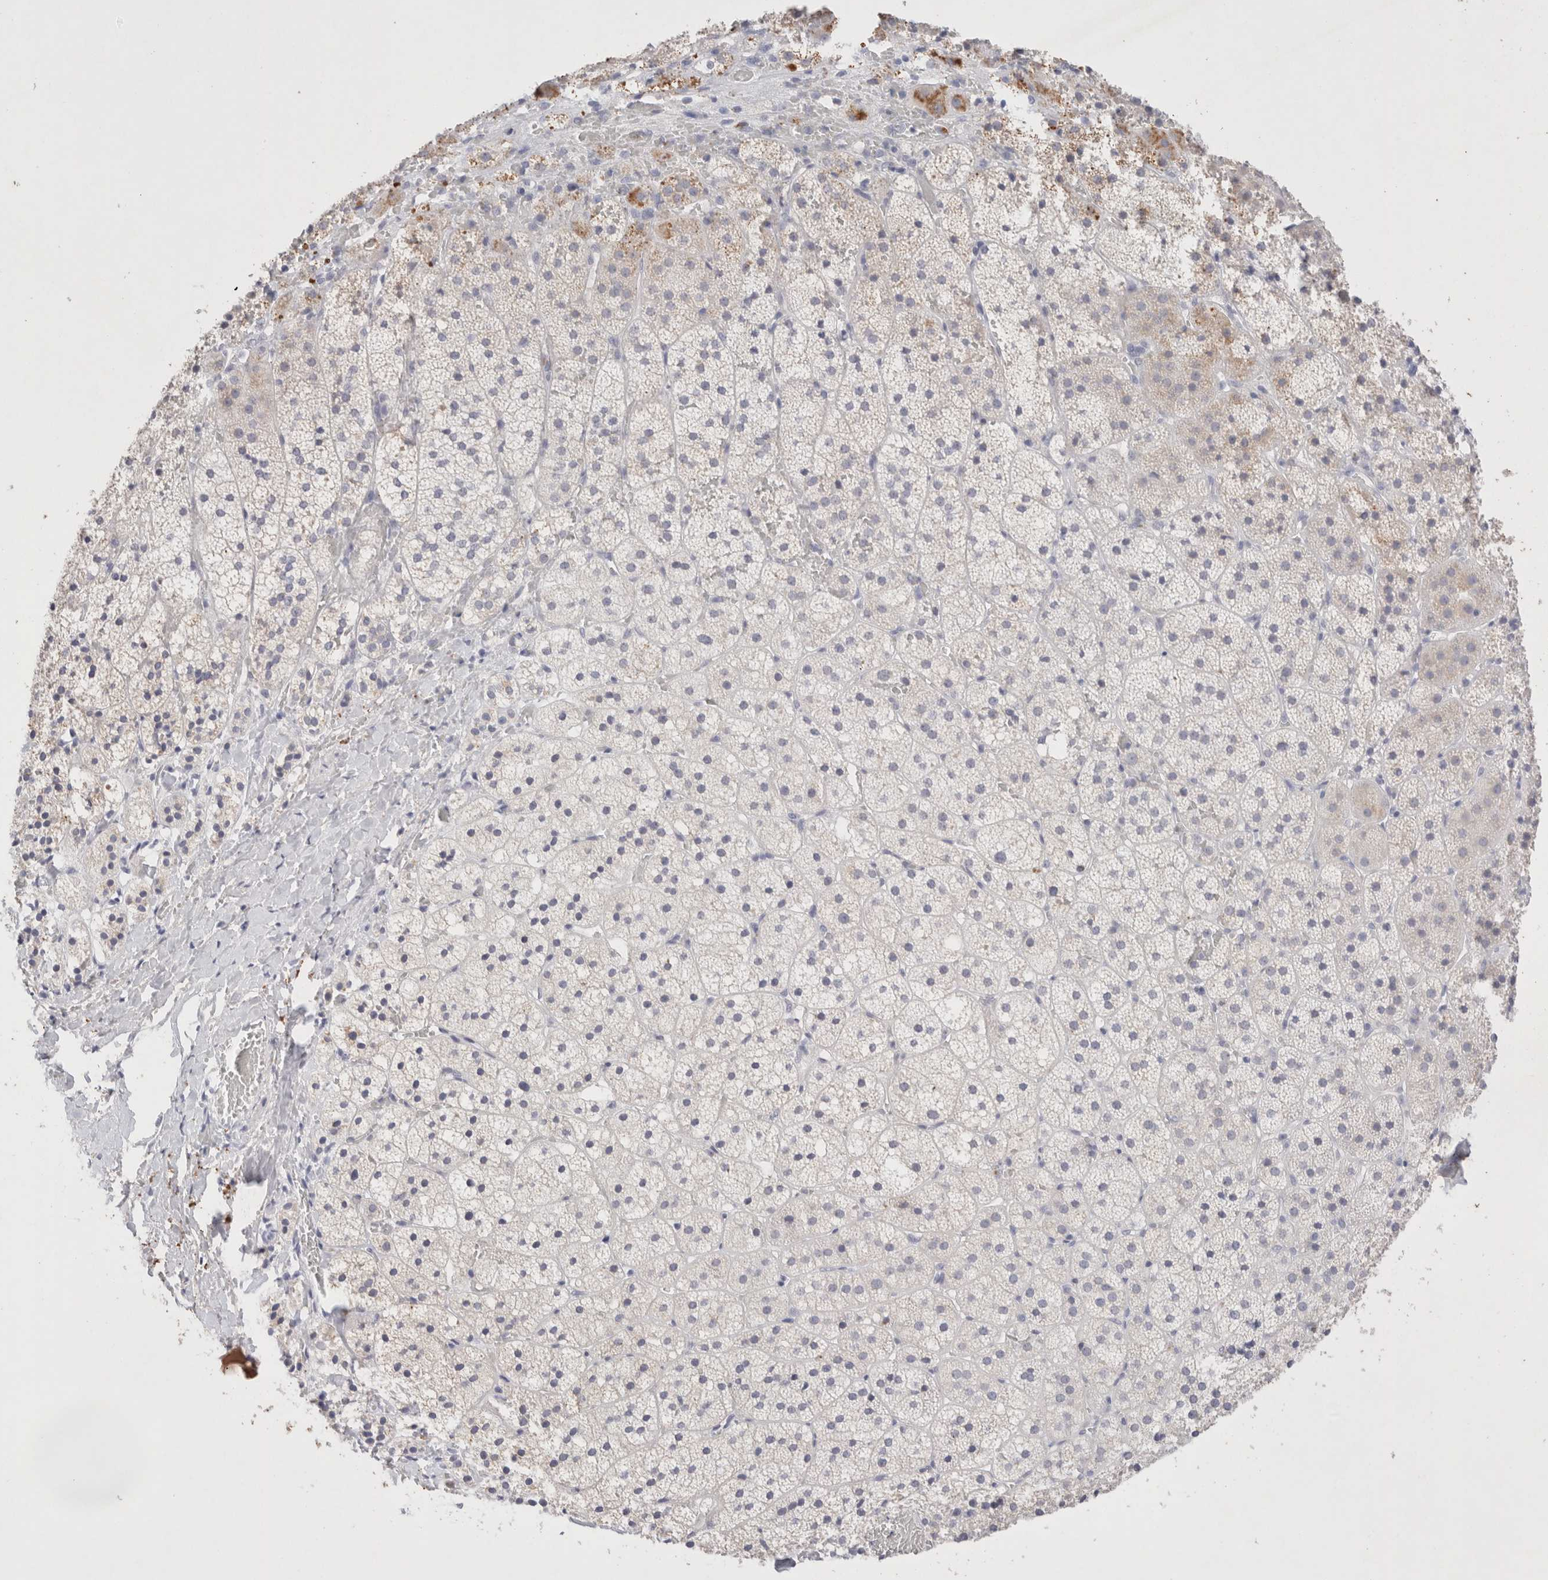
{"staining": {"intensity": "moderate", "quantity": "<25%", "location": "cytoplasmic/membranous"}, "tissue": "adrenal gland", "cell_type": "Glandular cells", "image_type": "normal", "snomed": [{"axis": "morphology", "description": "Normal tissue, NOS"}, {"axis": "topography", "description": "Adrenal gland"}], "caption": "An image of adrenal gland stained for a protein reveals moderate cytoplasmic/membranous brown staining in glandular cells. (Stains: DAB (3,3'-diaminobenzidine) in brown, nuclei in blue, Microscopy: brightfield microscopy at high magnification).", "gene": "EPCAM", "patient": {"sex": "female", "age": 44}}